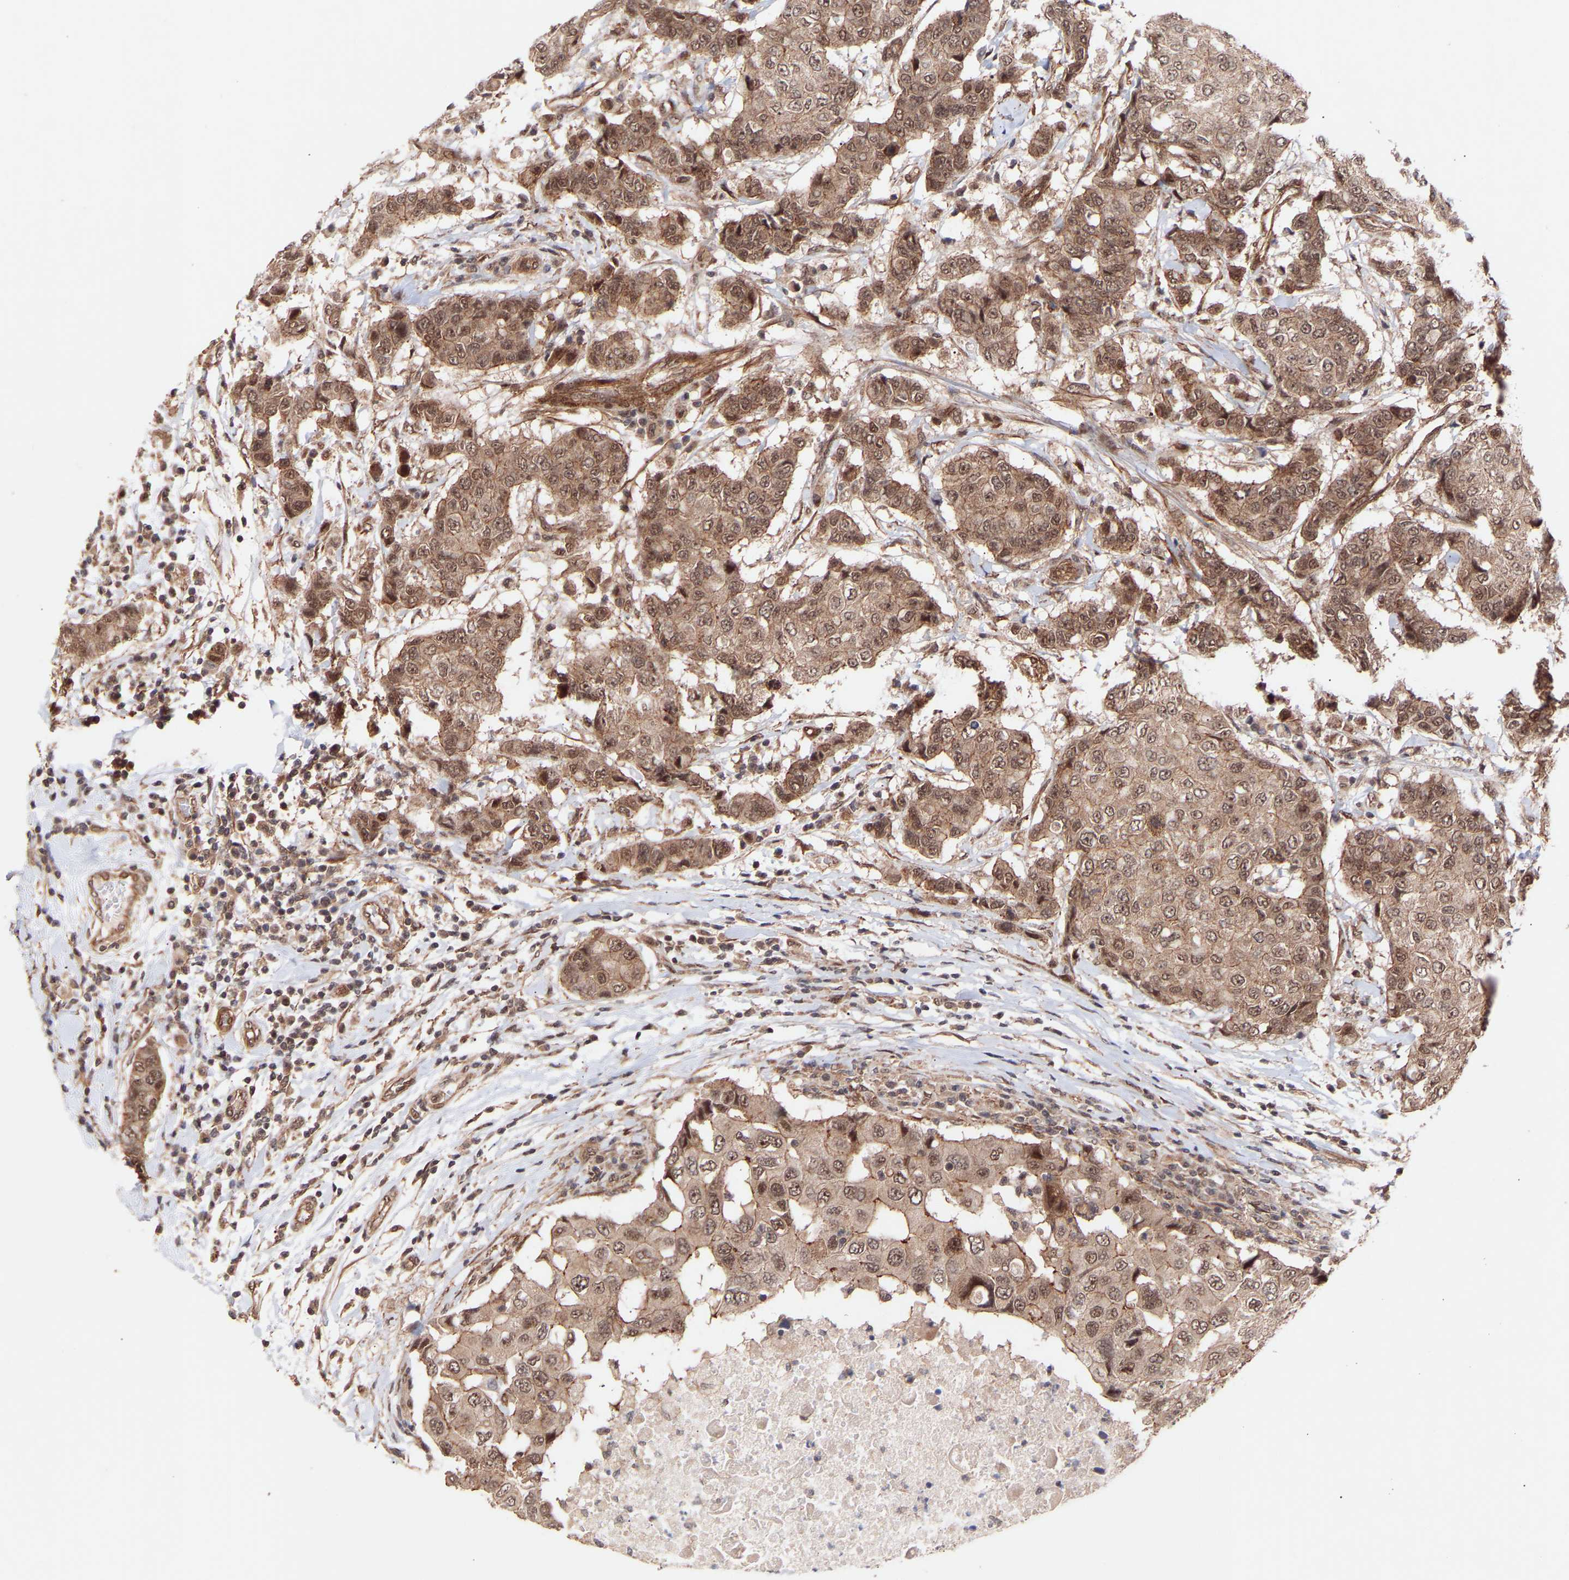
{"staining": {"intensity": "moderate", "quantity": ">75%", "location": "cytoplasmic/membranous,nuclear"}, "tissue": "breast cancer", "cell_type": "Tumor cells", "image_type": "cancer", "snomed": [{"axis": "morphology", "description": "Duct carcinoma"}, {"axis": "topography", "description": "Breast"}], "caption": "This image reveals immunohistochemistry staining of intraductal carcinoma (breast), with medium moderate cytoplasmic/membranous and nuclear expression in approximately >75% of tumor cells.", "gene": "PDLIM5", "patient": {"sex": "female", "age": 27}}